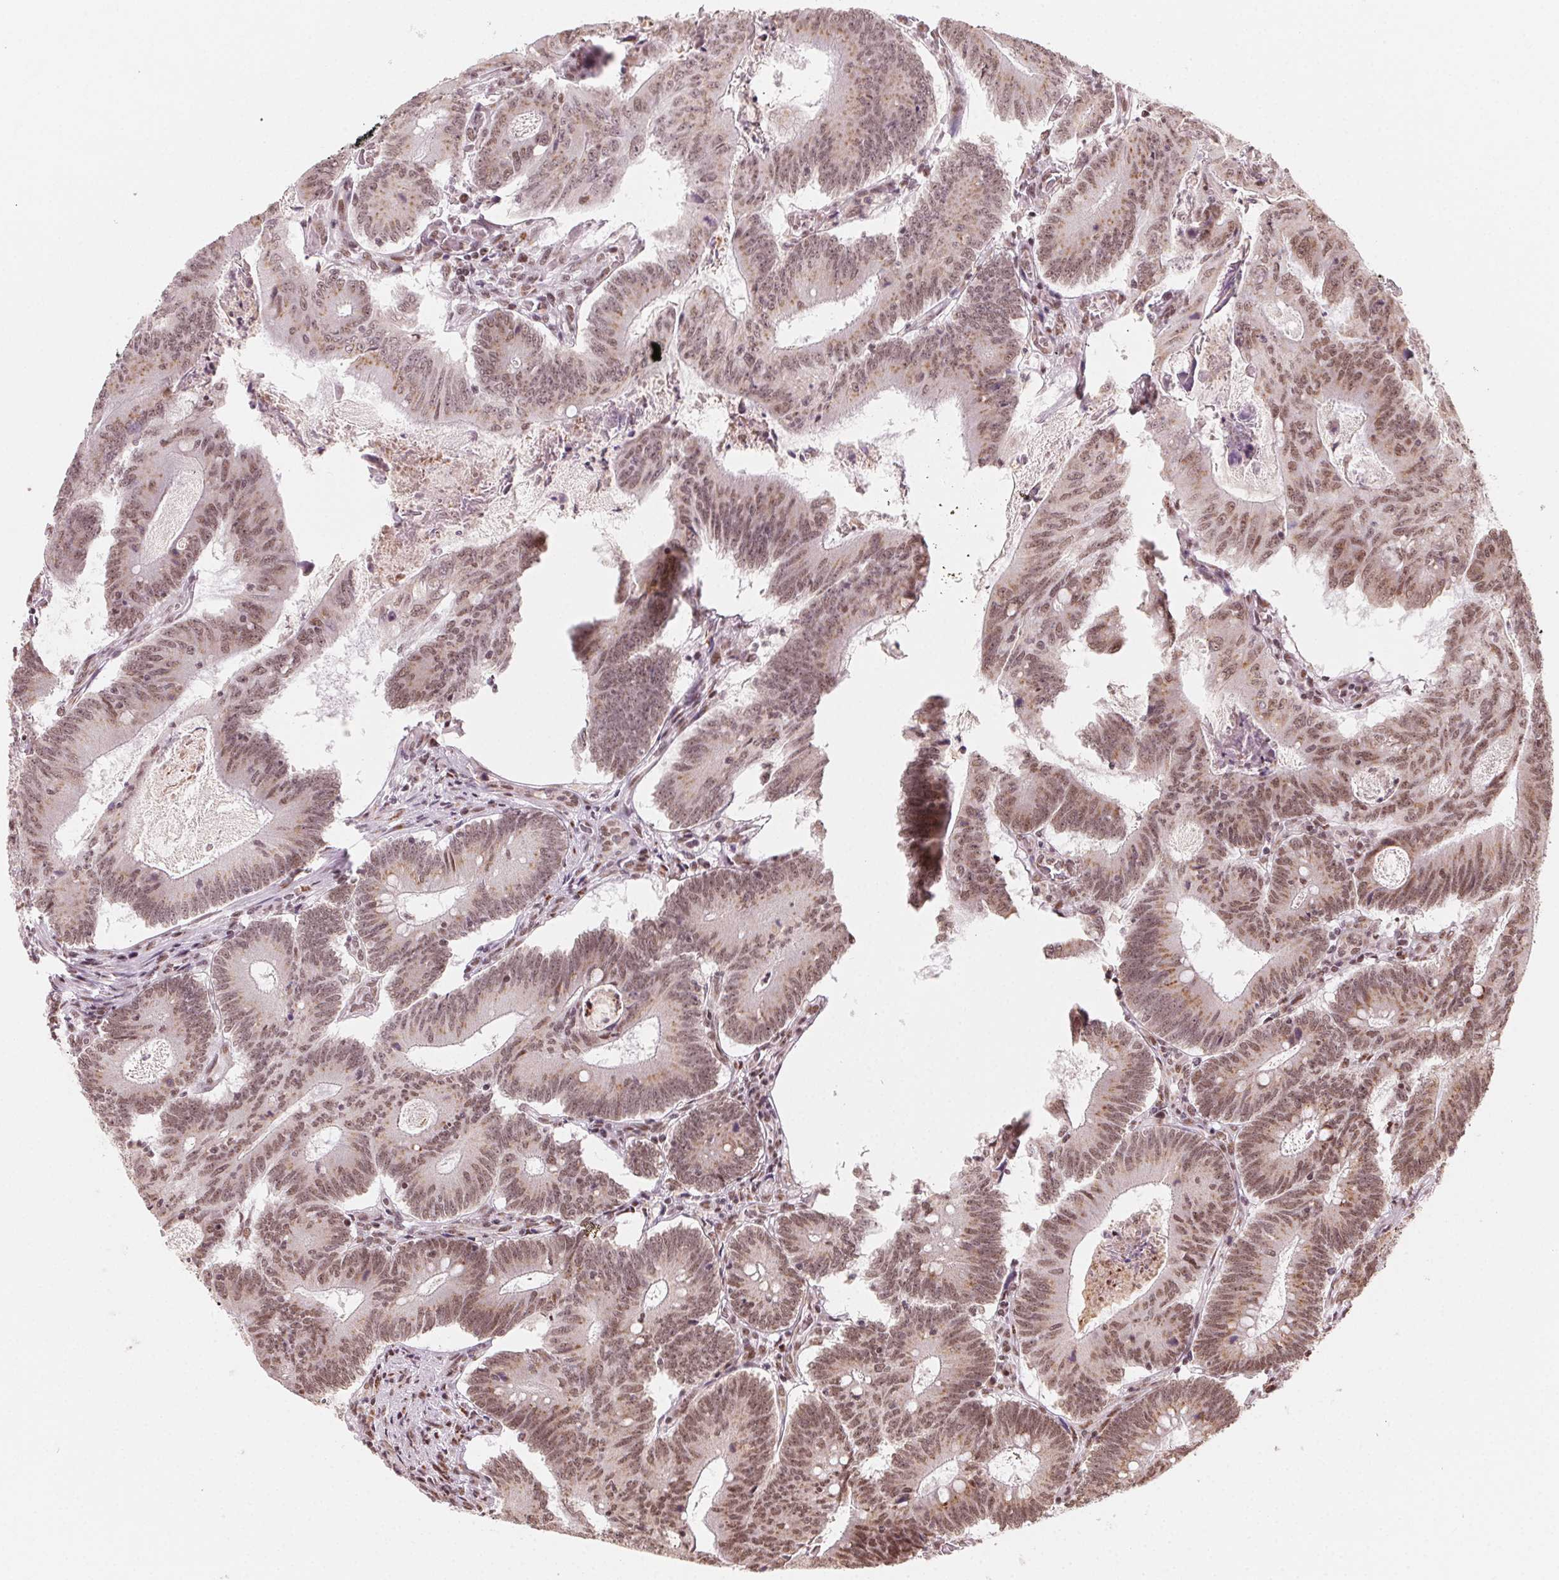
{"staining": {"intensity": "moderate", "quantity": ">75%", "location": "cytoplasmic/membranous,nuclear"}, "tissue": "colorectal cancer", "cell_type": "Tumor cells", "image_type": "cancer", "snomed": [{"axis": "morphology", "description": "Adenocarcinoma, NOS"}, {"axis": "topography", "description": "Colon"}], "caption": "Protein positivity by immunohistochemistry displays moderate cytoplasmic/membranous and nuclear expression in about >75% of tumor cells in colorectal cancer. (IHC, brightfield microscopy, high magnification).", "gene": "TOPORS", "patient": {"sex": "female", "age": 70}}